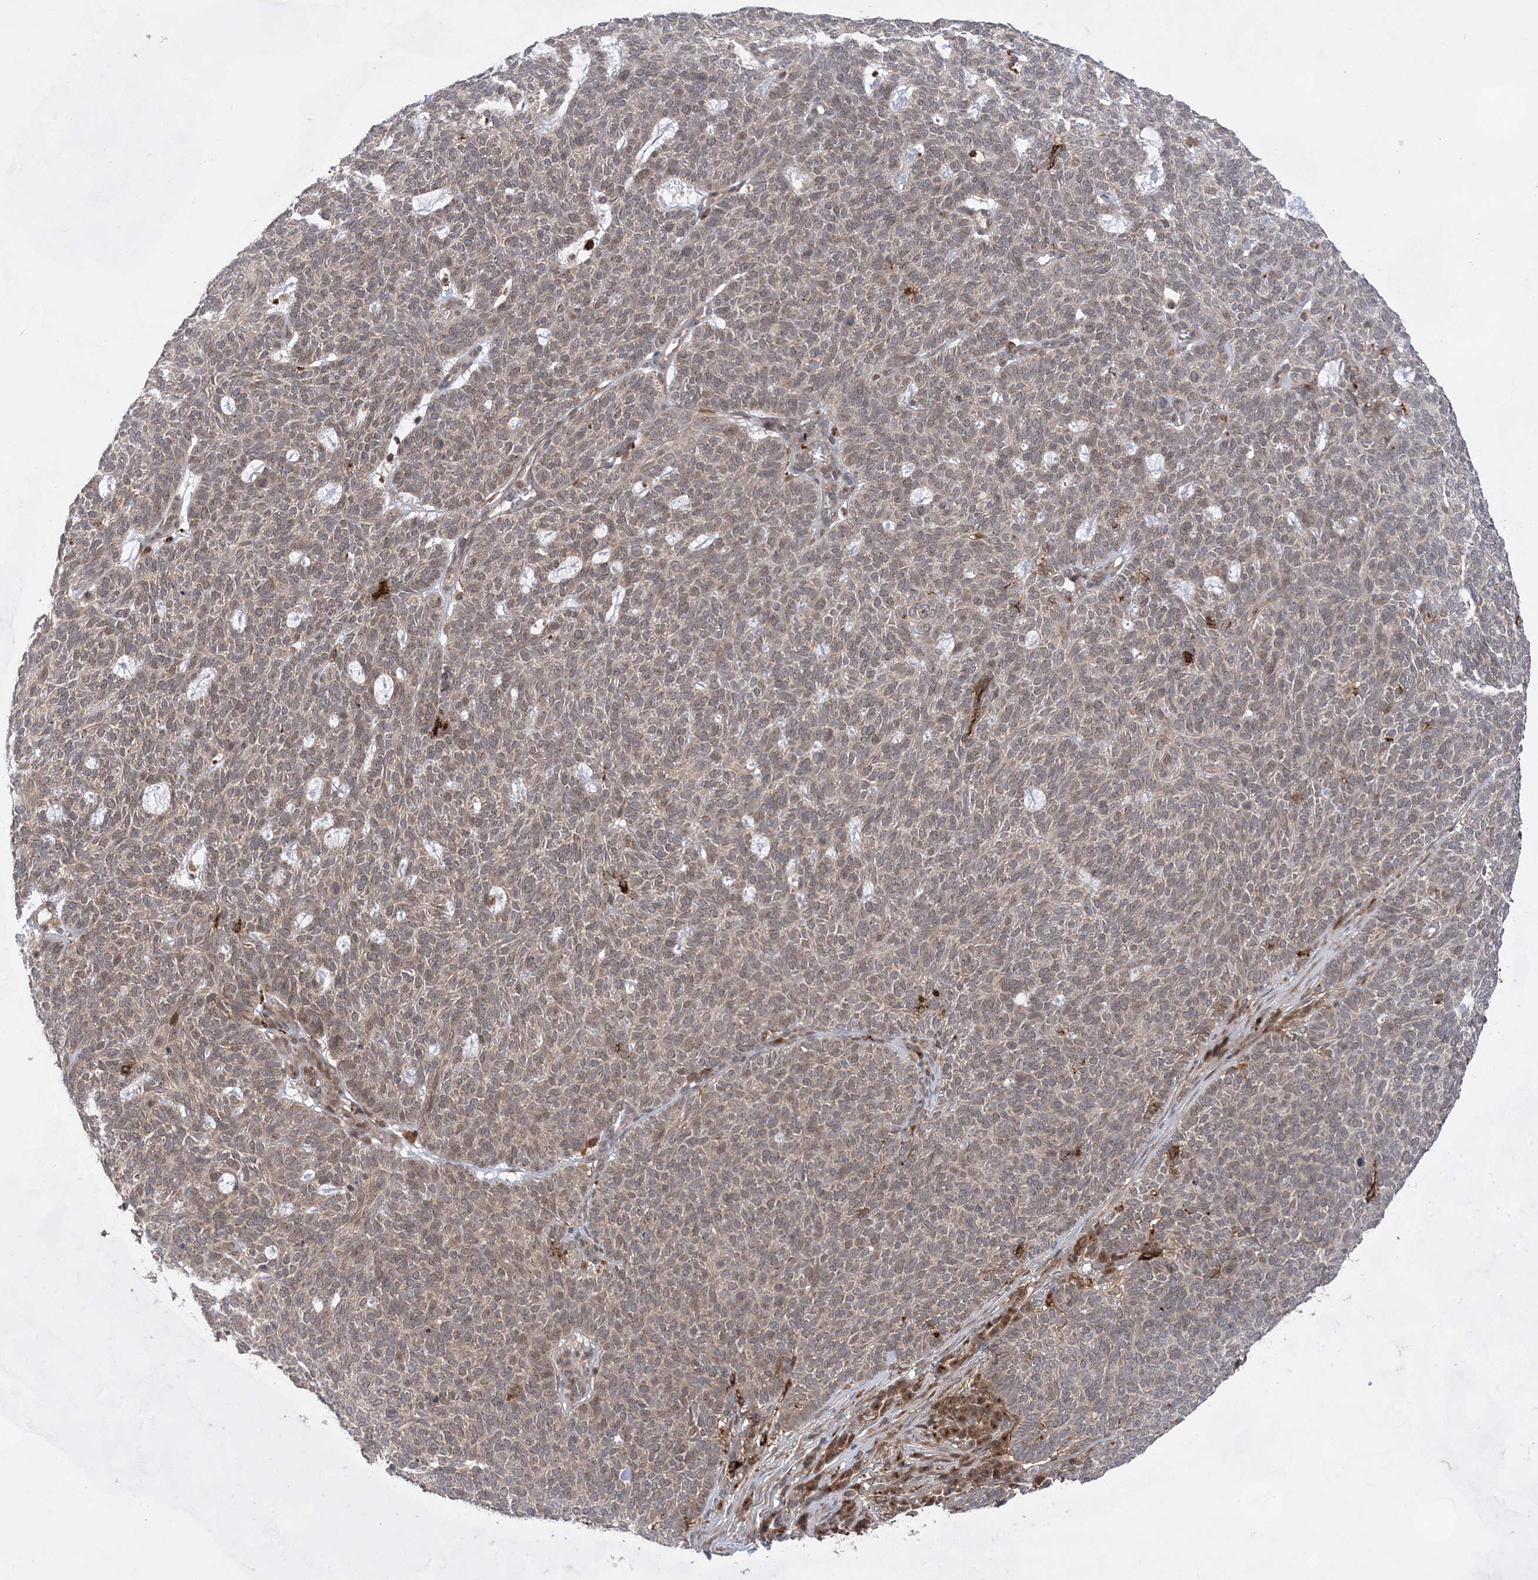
{"staining": {"intensity": "weak", "quantity": ">75%", "location": "cytoplasmic/membranous"}, "tissue": "skin cancer", "cell_type": "Tumor cells", "image_type": "cancer", "snomed": [{"axis": "morphology", "description": "Squamous cell carcinoma, NOS"}, {"axis": "topography", "description": "Skin"}], "caption": "Immunohistochemical staining of skin cancer exhibits low levels of weak cytoplasmic/membranous positivity in about >75% of tumor cells. (IHC, brightfield microscopy, high magnification).", "gene": "ANAPC15", "patient": {"sex": "female", "age": 90}}